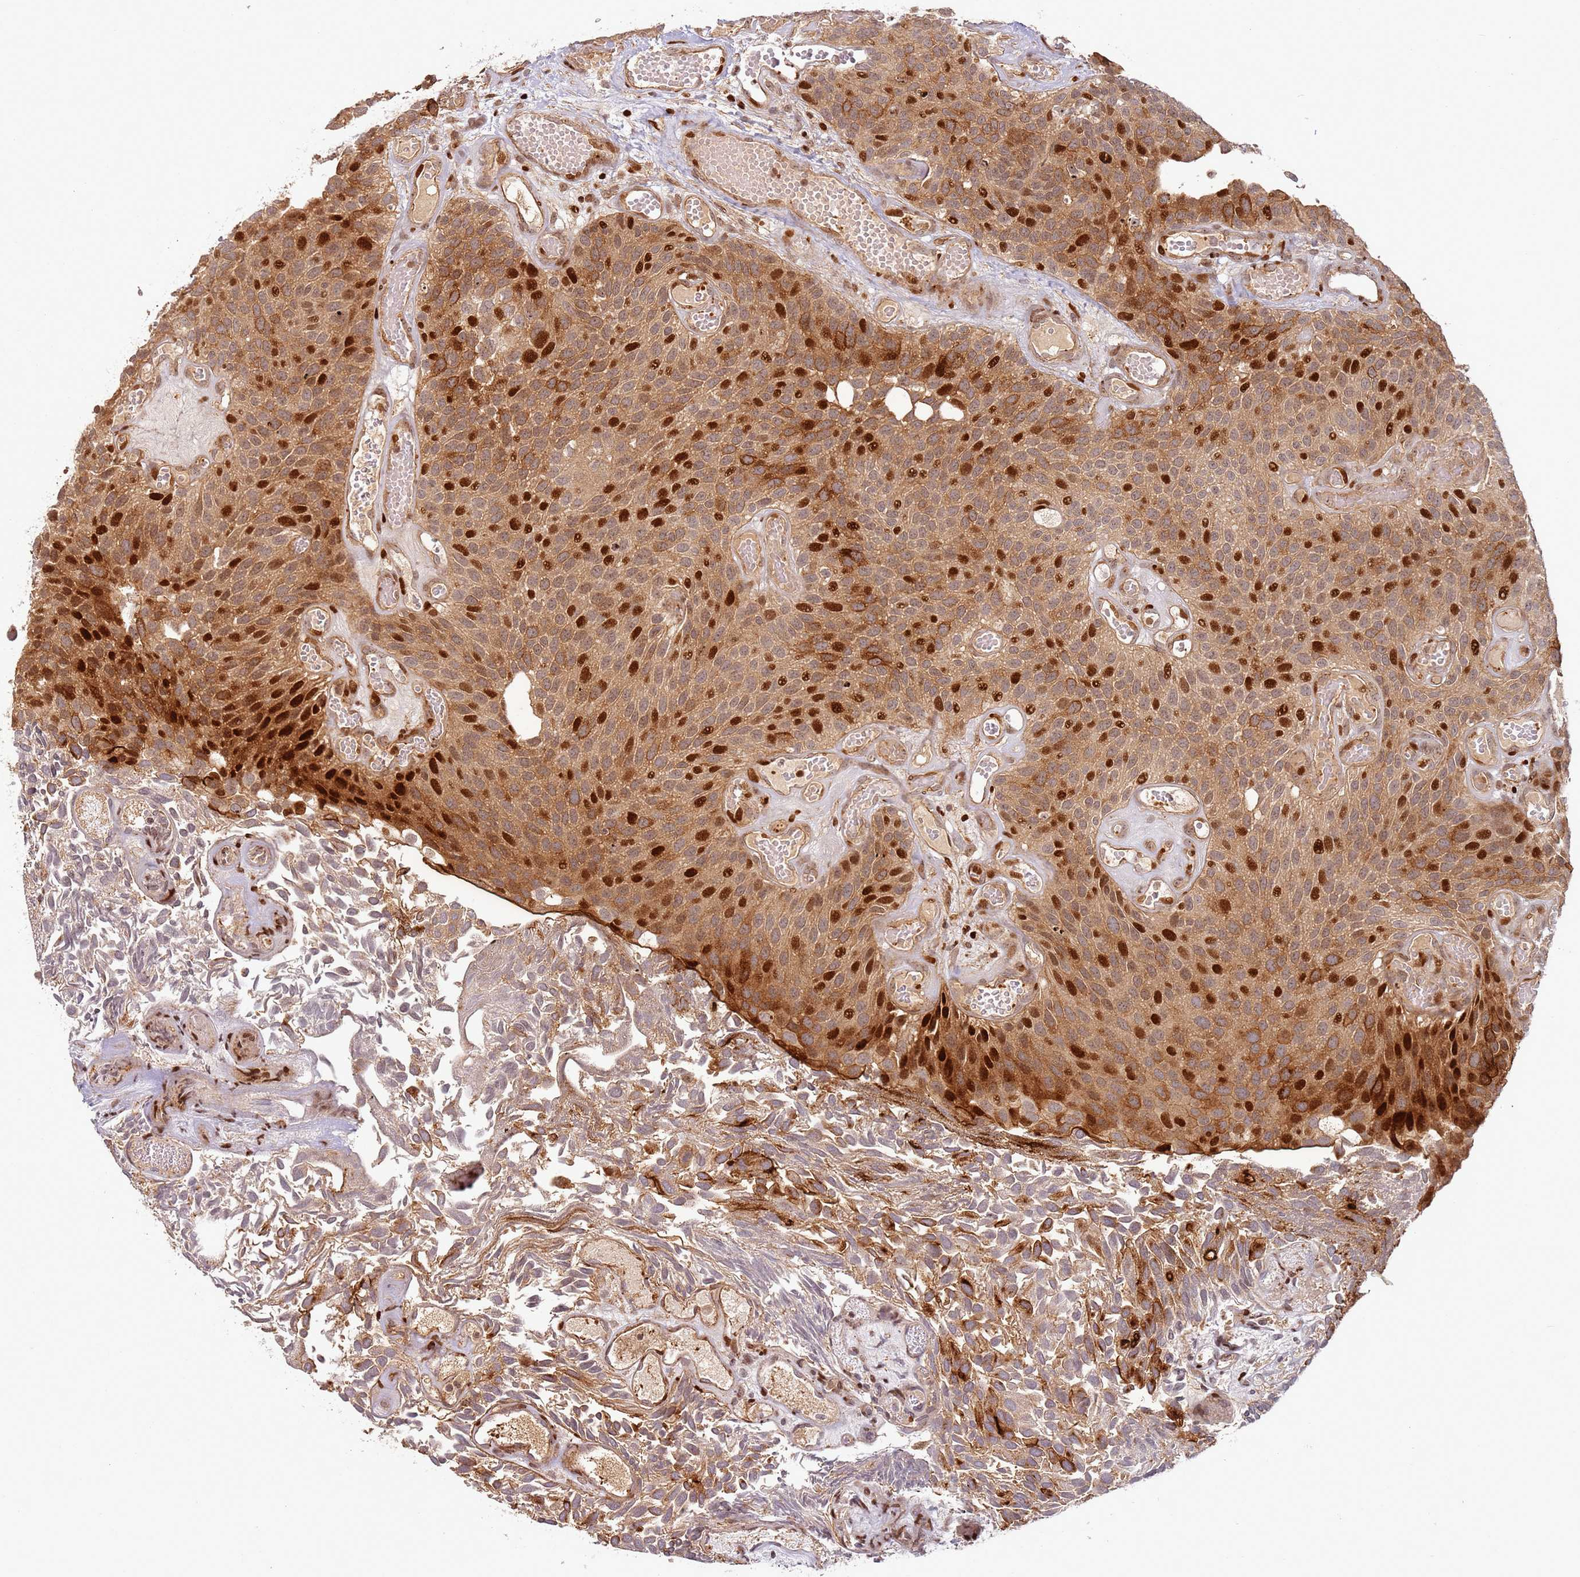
{"staining": {"intensity": "strong", "quantity": ">75%", "location": "cytoplasmic/membranous,nuclear"}, "tissue": "urothelial cancer", "cell_type": "Tumor cells", "image_type": "cancer", "snomed": [{"axis": "morphology", "description": "Urothelial carcinoma, Low grade"}, {"axis": "topography", "description": "Urinary bladder"}], "caption": "Low-grade urothelial carcinoma was stained to show a protein in brown. There is high levels of strong cytoplasmic/membranous and nuclear staining in approximately >75% of tumor cells. (DAB (3,3'-diaminobenzidine) IHC with brightfield microscopy, high magnification).", "gene": "TMEM233", "patient": {"sex": "male", "age": 89}}